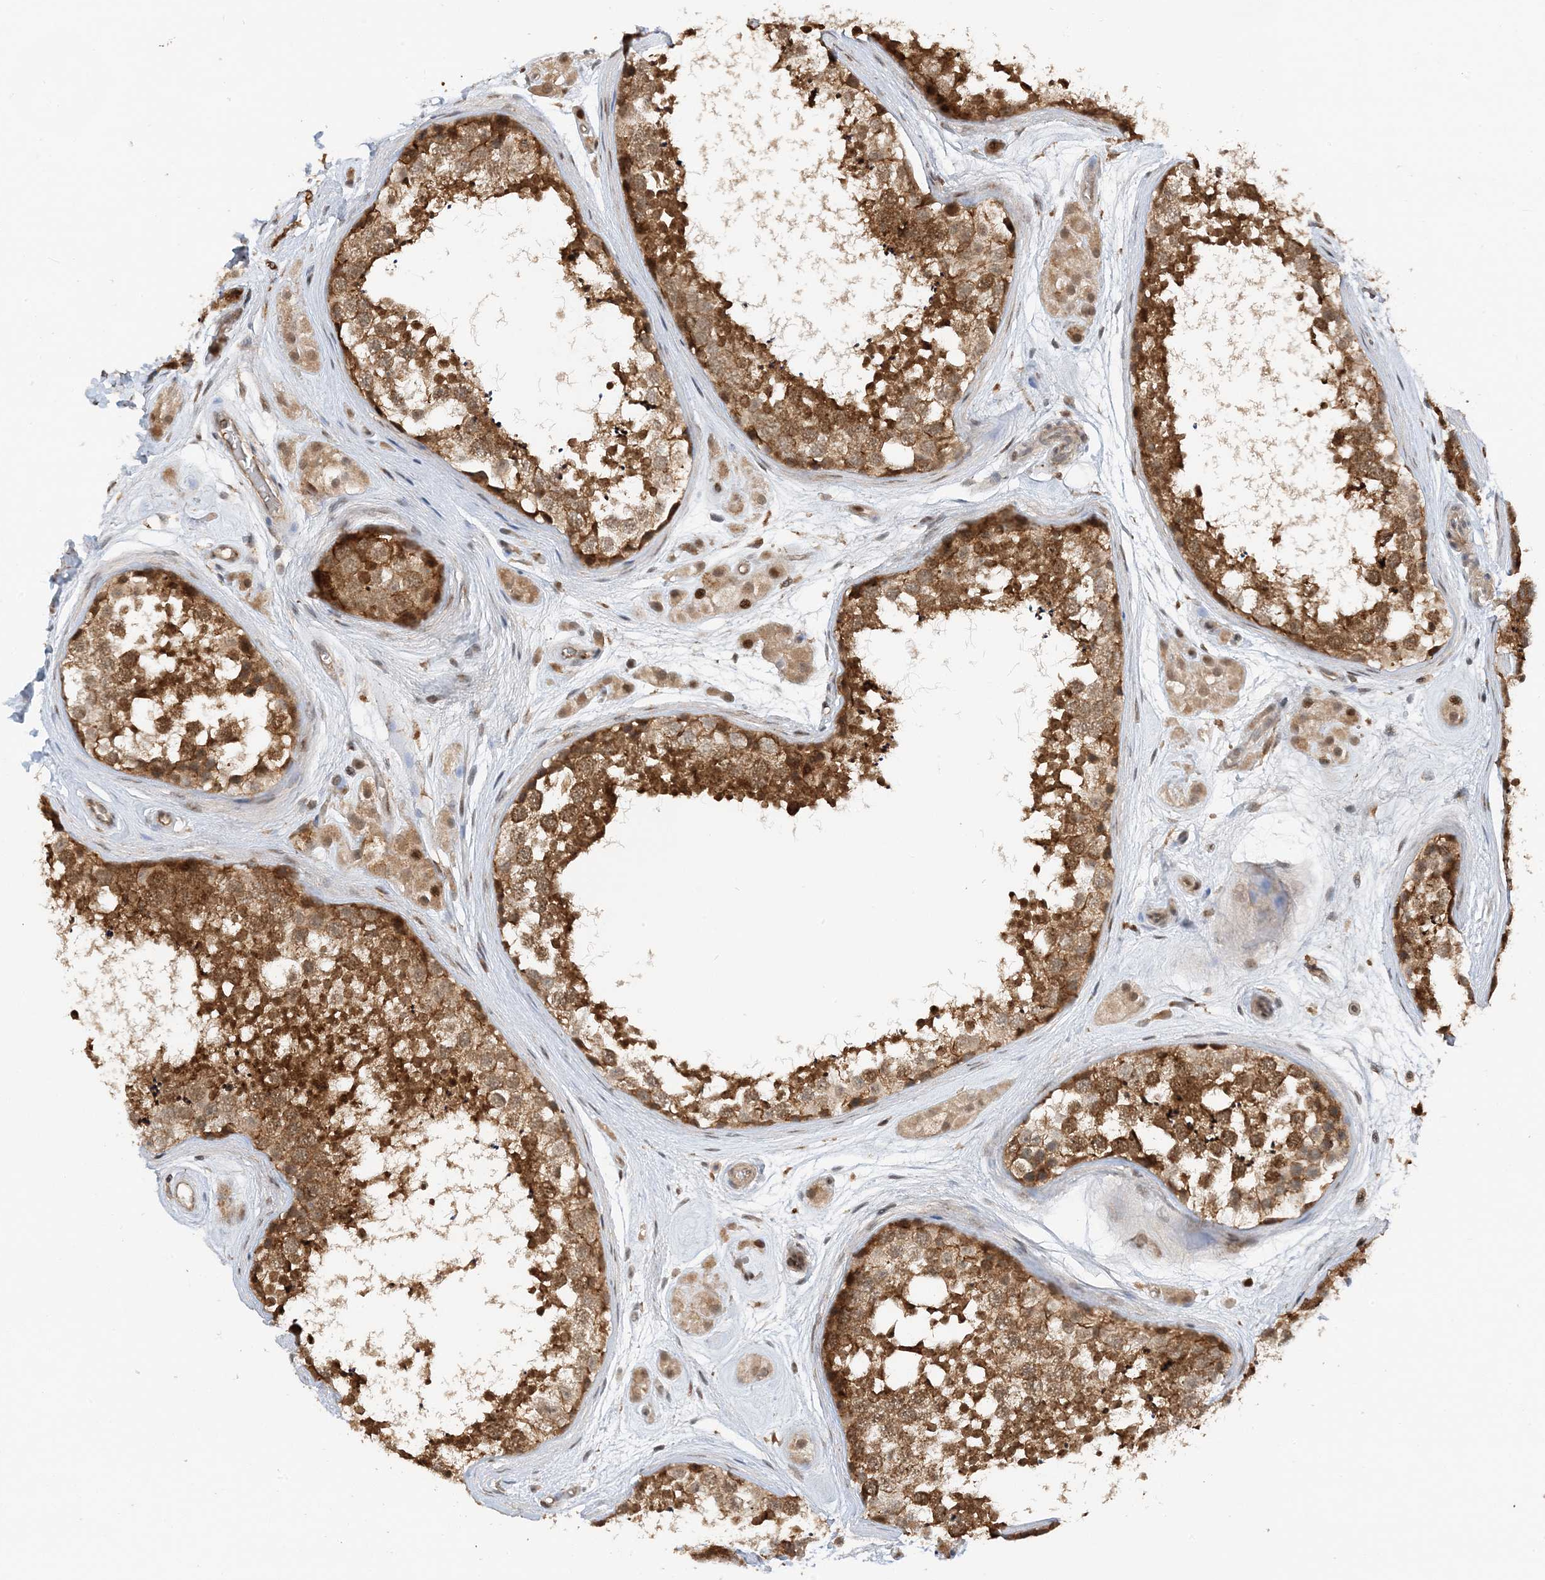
{"staining": {"intensity": "strong", "quantity": ">75%", "location": "cytoplasmic/membranous"}, "tissue": "testis", "cell_type": "Cells in seminiferous ducts", "image_type": "normal", "snomed": [{"axis": "morphology", "description": "Normal tissue, NOS"}, {"axis": "topography", "description": "Testis"}], "caption": "The immunohistochemical stain shows strong cytoplasmic/membranous expression in cells in seminiferous ducts of unremarkable testis. (DAB IHC, brown staining for protein, blue staining for nuclei).", "gene": "TATDN3", "patient": {"sex": "male", "age": 56}}